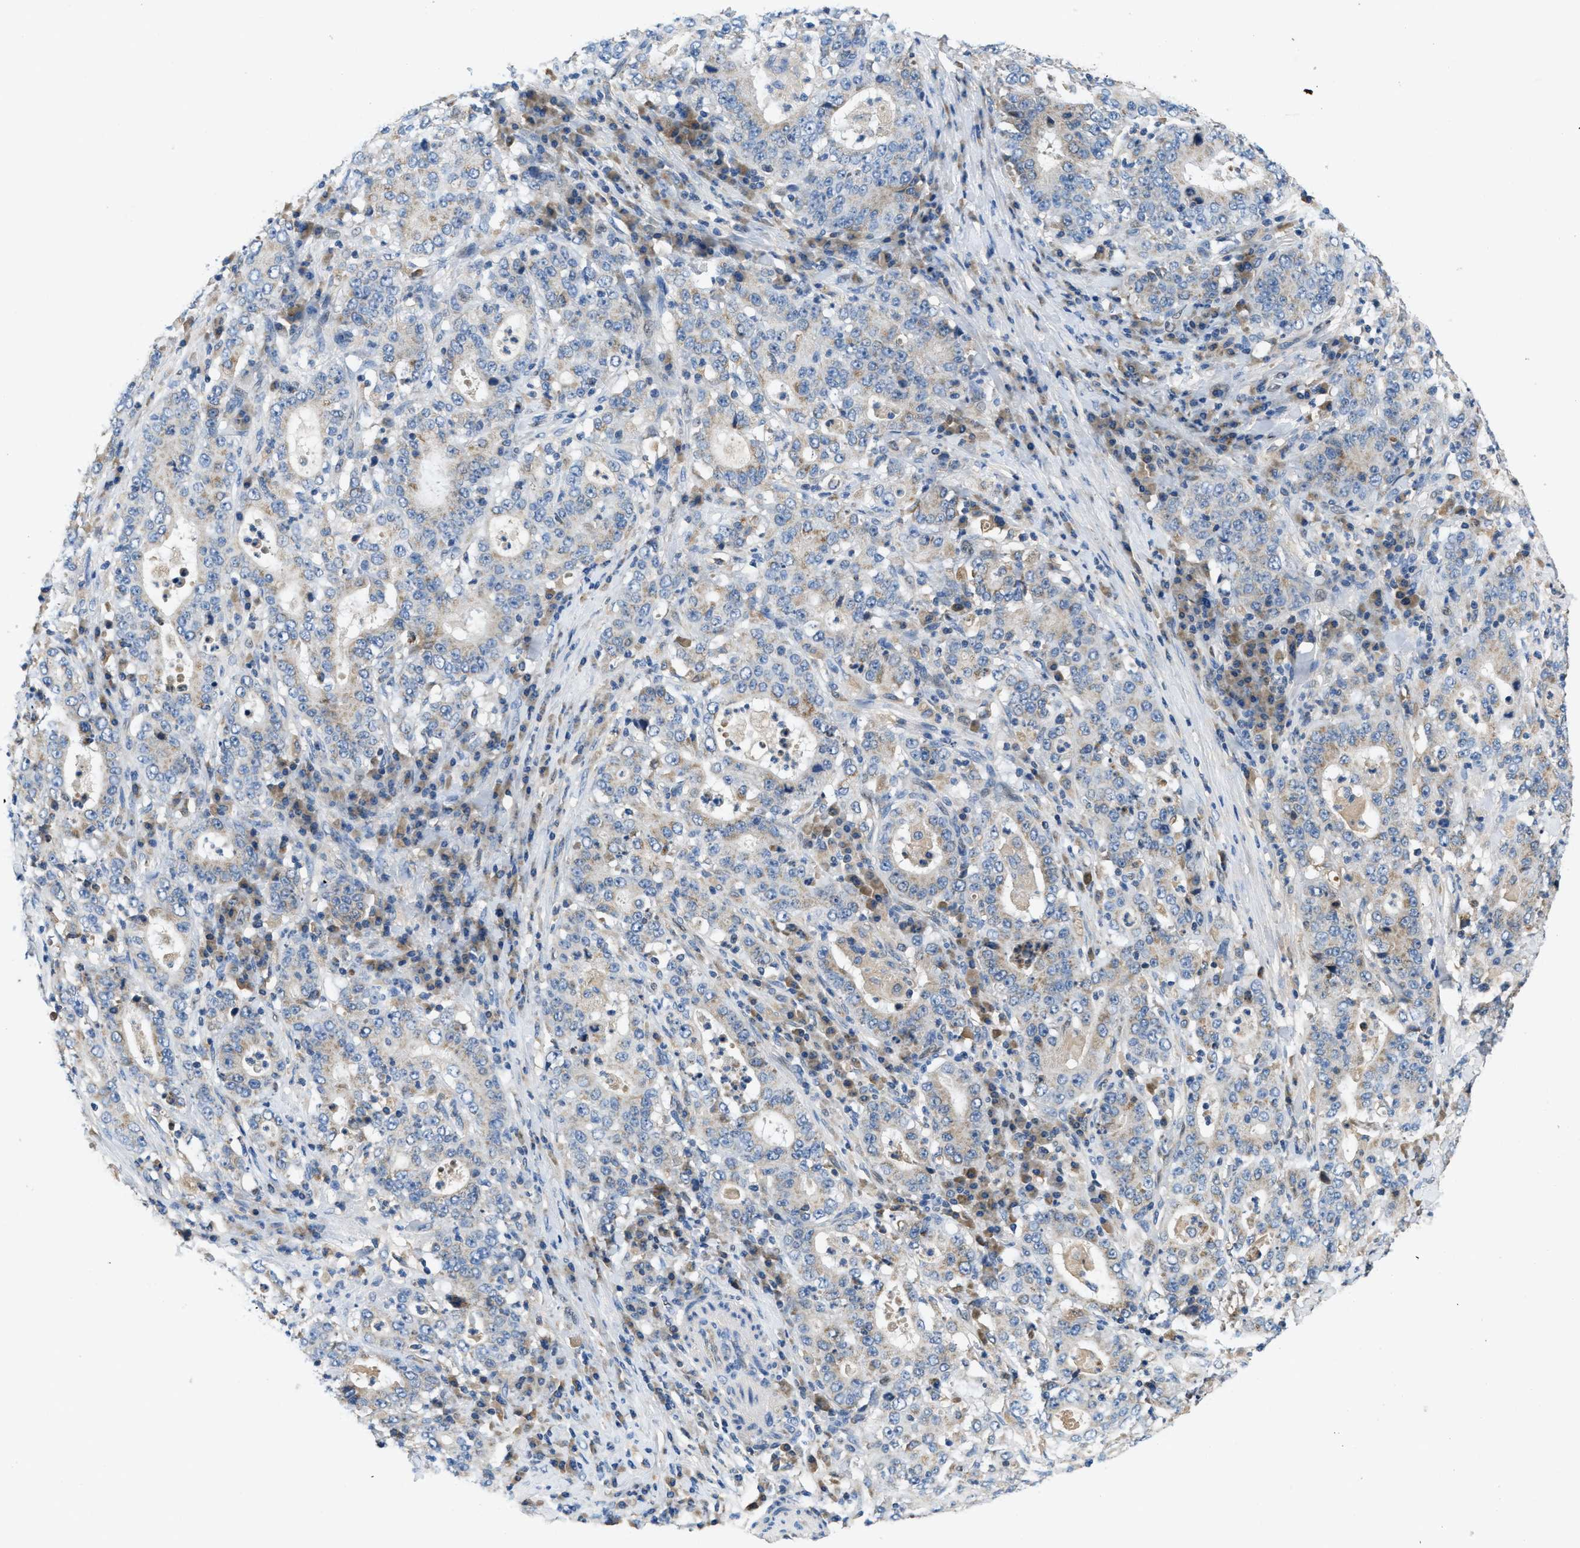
{"staining": {"intensity": "weak", "quantity": "<25%", "location": "cytoplasmic/membranous"}, "tissue": "stomach cancer", "cell_type": "Tumor cells", "image_type": "cancer", "snomed": [{"axis": "morphology", "description": "Normal tissue, NOS"}, {"axis": "morphology", "description": "Adenocarcinoma, NOS"}, {"axis": "topography", "description": "Stomach, upper"}, {"axis": "topography", "description": "Stomach"}], "caption": "Immunohistochemical staining of adenocarcinoma (stomach) demonstrates no significant expression in tumor cells.", "gene": "PNKD", "patient": {"sex": "male", "age": 59}}